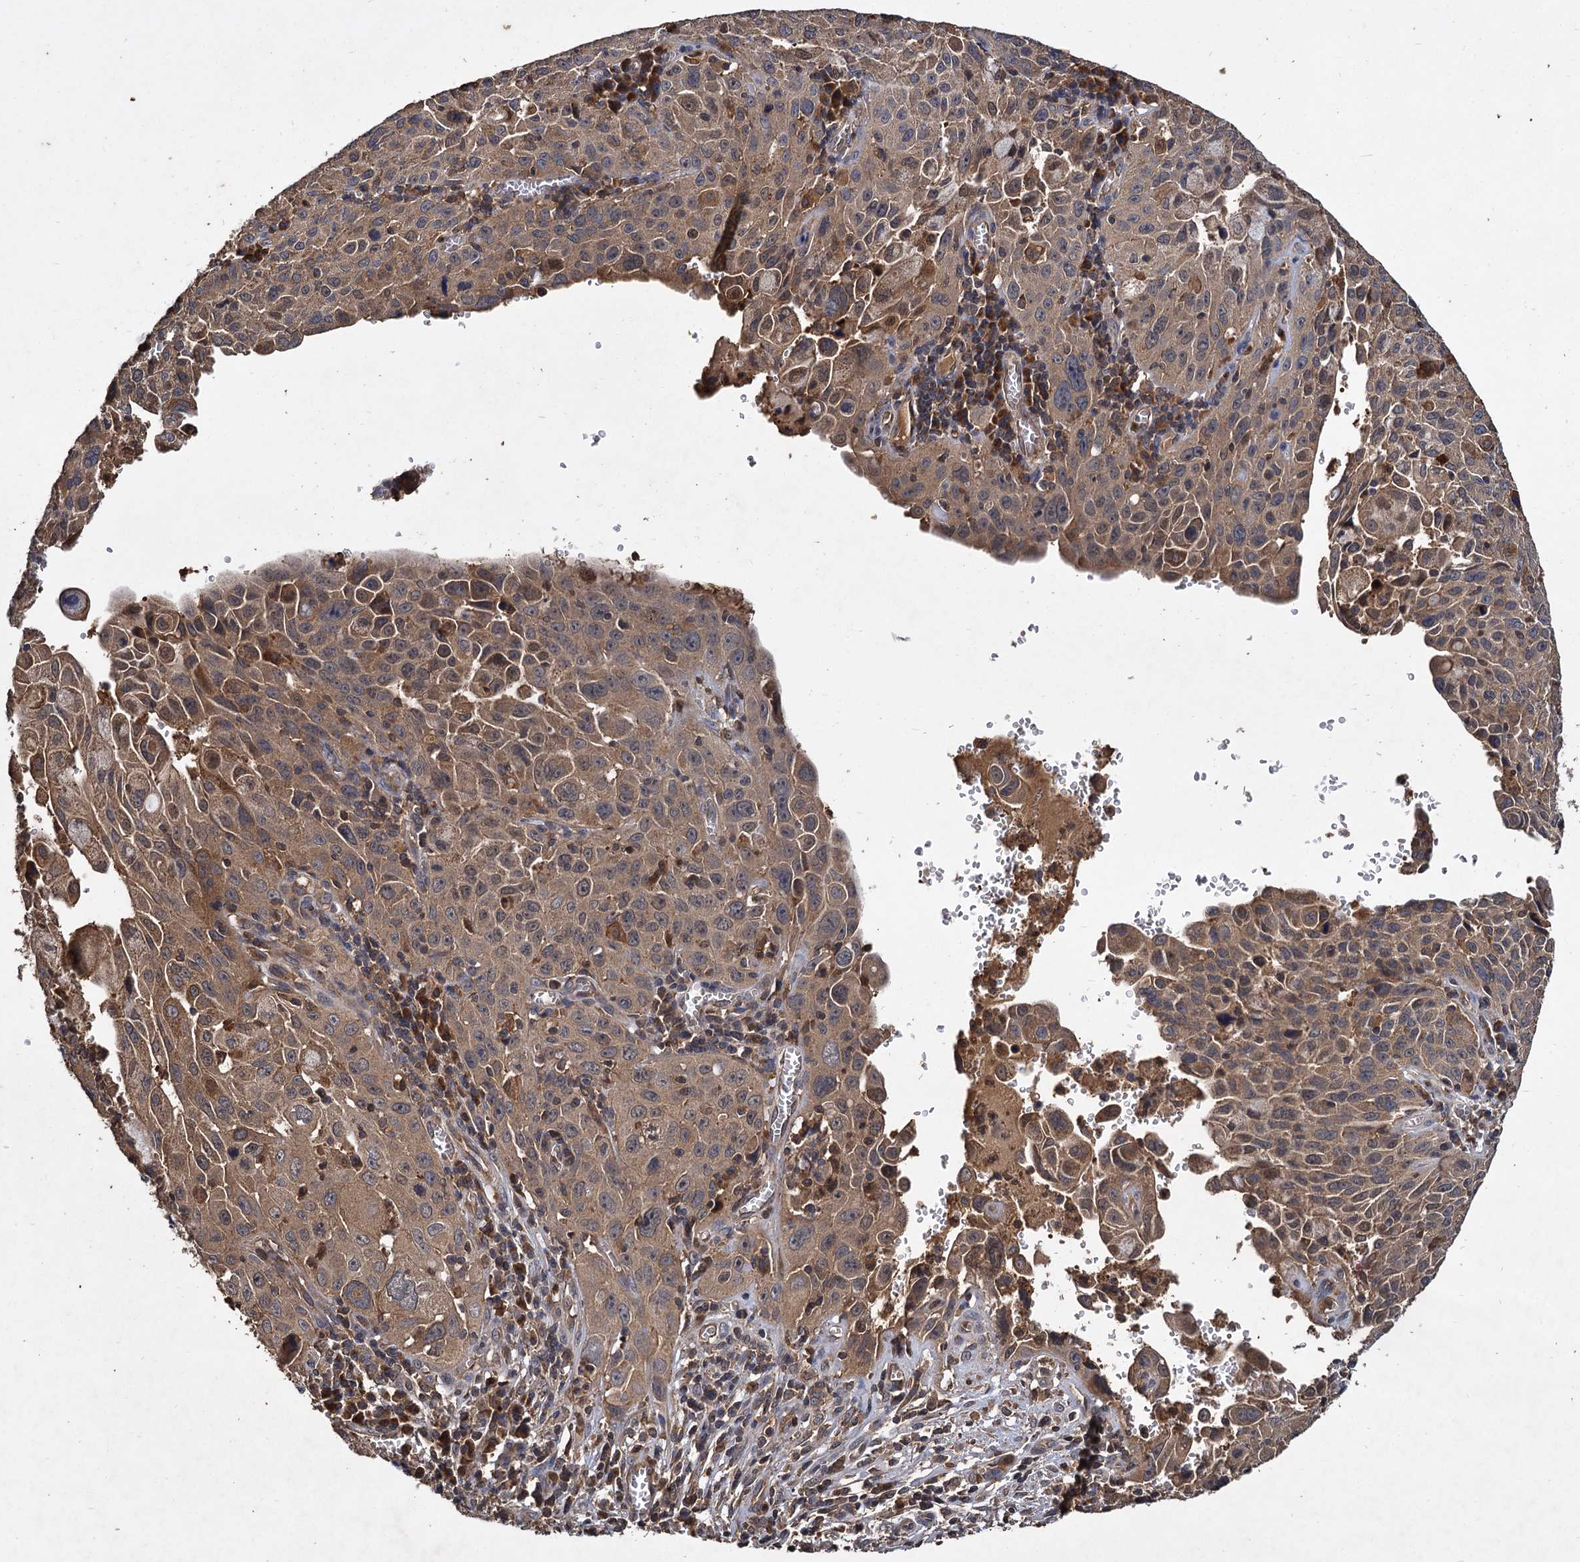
{"staining": {"intensity": "moderate", "quantity": "25%-75%", "location": "cytoplasmic/membranous"}, "tissue": "cervical cancer", "cell_type": "Tumor cells", "image_type": "cancer", "snomed": [{"axis": "morphology", "description": "Squamous cell carcinoma, NOS"}, {"axis": "topography", "description": "Cervix"}], "caption": "About 25%-75% of tumor cells in cervical cancer exhibit moderate cytoplasmic/membranous protein staining as visualized by brown immunohistochemical staining.", "gene": "GCLC", "patient": {"sex": "female", "age": 42}}